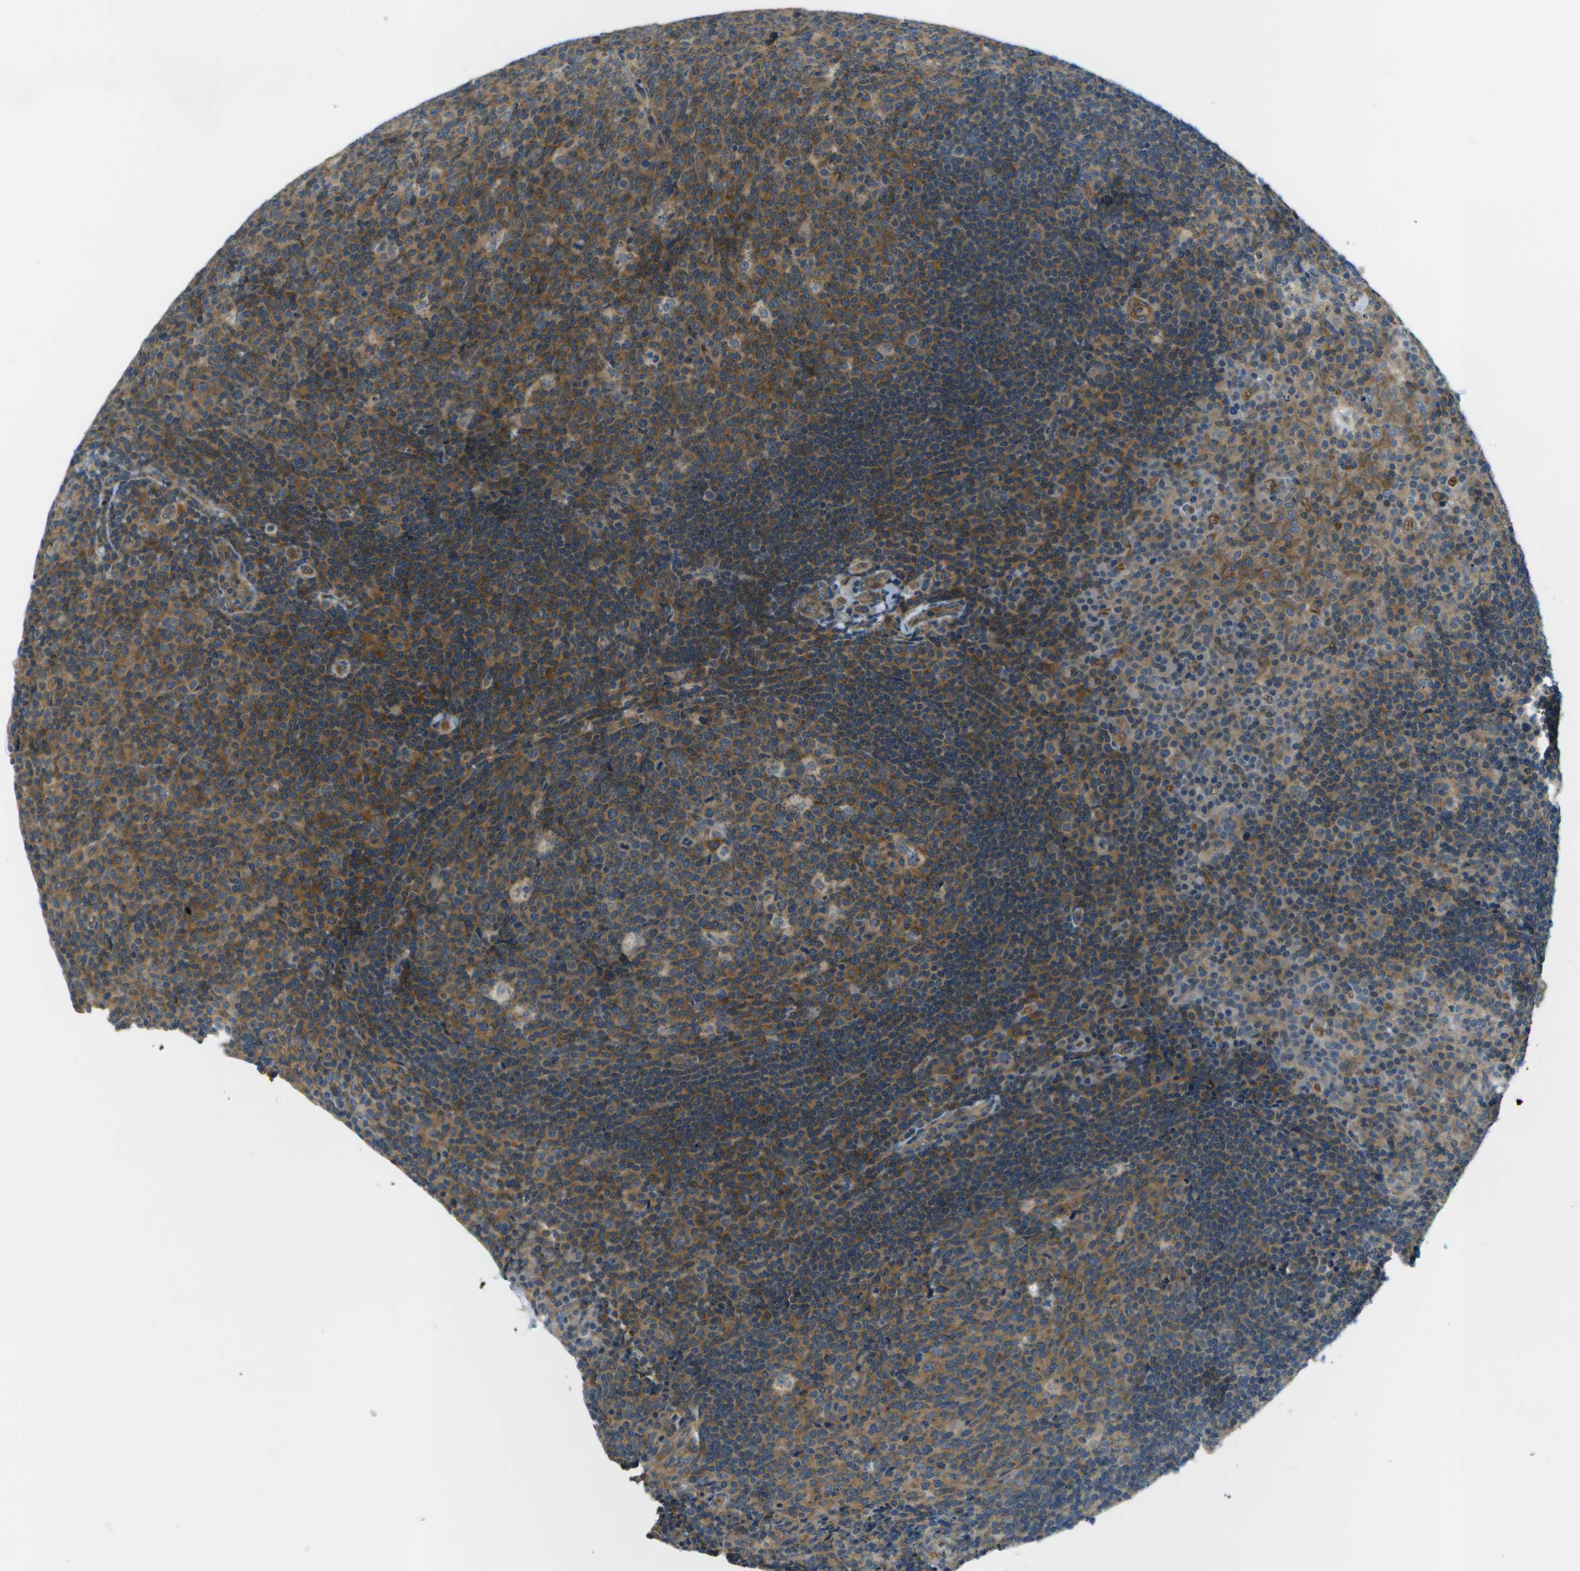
{"staining": {"intensity": "moderate", "quantity": ">75%", "location": "cytoplasmic/membranous"}, "tissue": "tonsil", "cell_type": "Germinal center cells", "image_type": "normal", "snomed": [{"axis": "morphology", "description": "Normal tissue, NOS"}, {"axis": "topography", "description": "Tonsil"}], "caption": "Human tonsil stained for a protein (brown) exhibits moderate cytoplasmic/membranous positive expression in approximately >75% of germinal center cells.", "gene": "CTIF", "patient": {"sex": "male", "age": 17}}